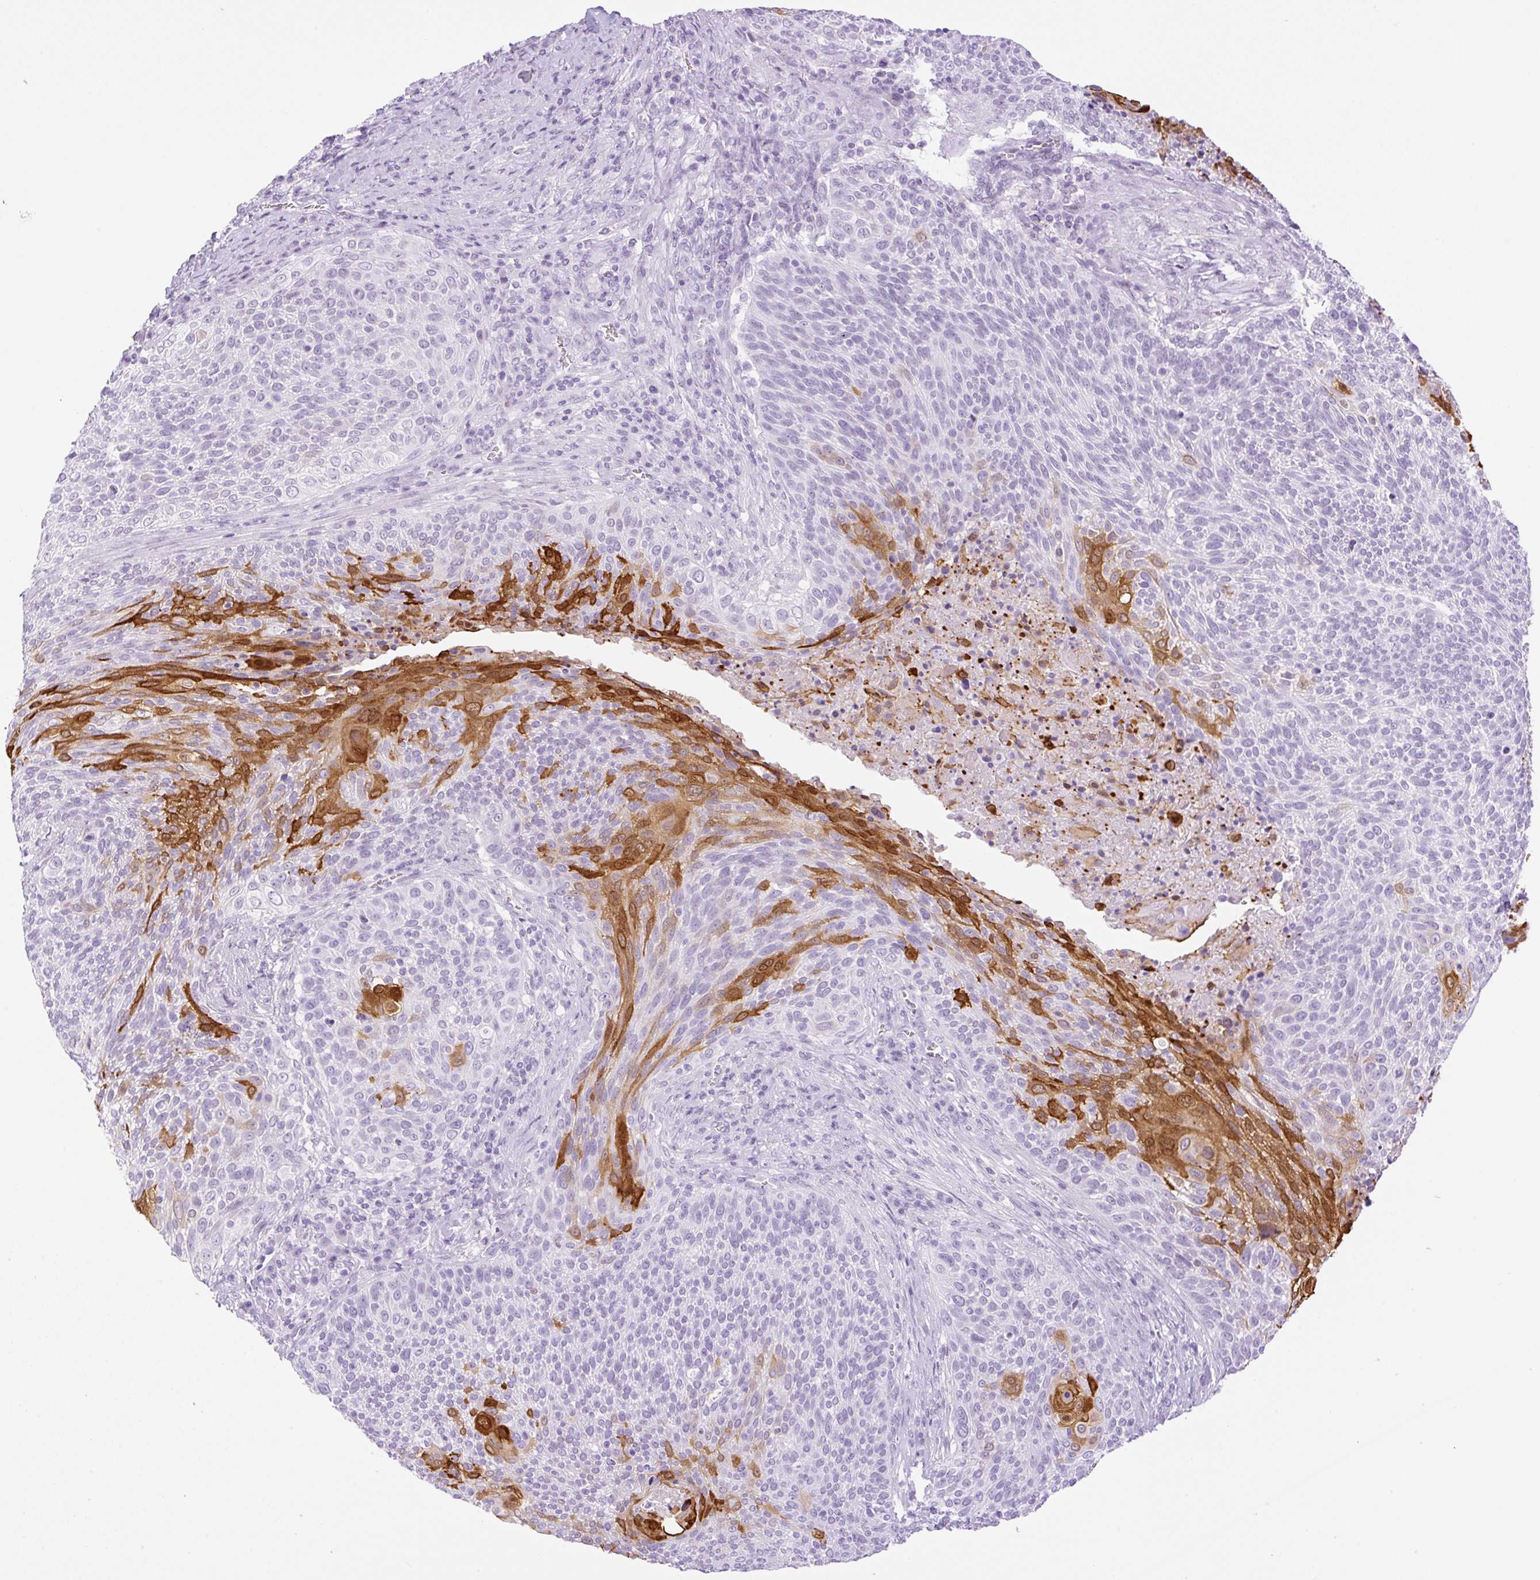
{"staining": {"intensity": "strong", "quantity": "<25%", "location": "cytoplasmic/membranous,nuclear"}, "tissue": "cervical cancer", "cell_type": "Tumor cells", "image_type": "cancer", "snomed": [{"axis": "morphology", "description": "Squamous cell carcinoma, NOS"}, {"axis": "topography", "description": "Cervix"}], "caption": "This photomicrograph exhibits cervical cancer stained with immunohistochemistry to label a protein in brown. The cytoplasmic/membranous and nuclear of tumor cells show strong positivity for the protein. Nuclei are counter-stained blue.", "gene": "SPRR4", "patient": {"sex": "female", "age": 31}}